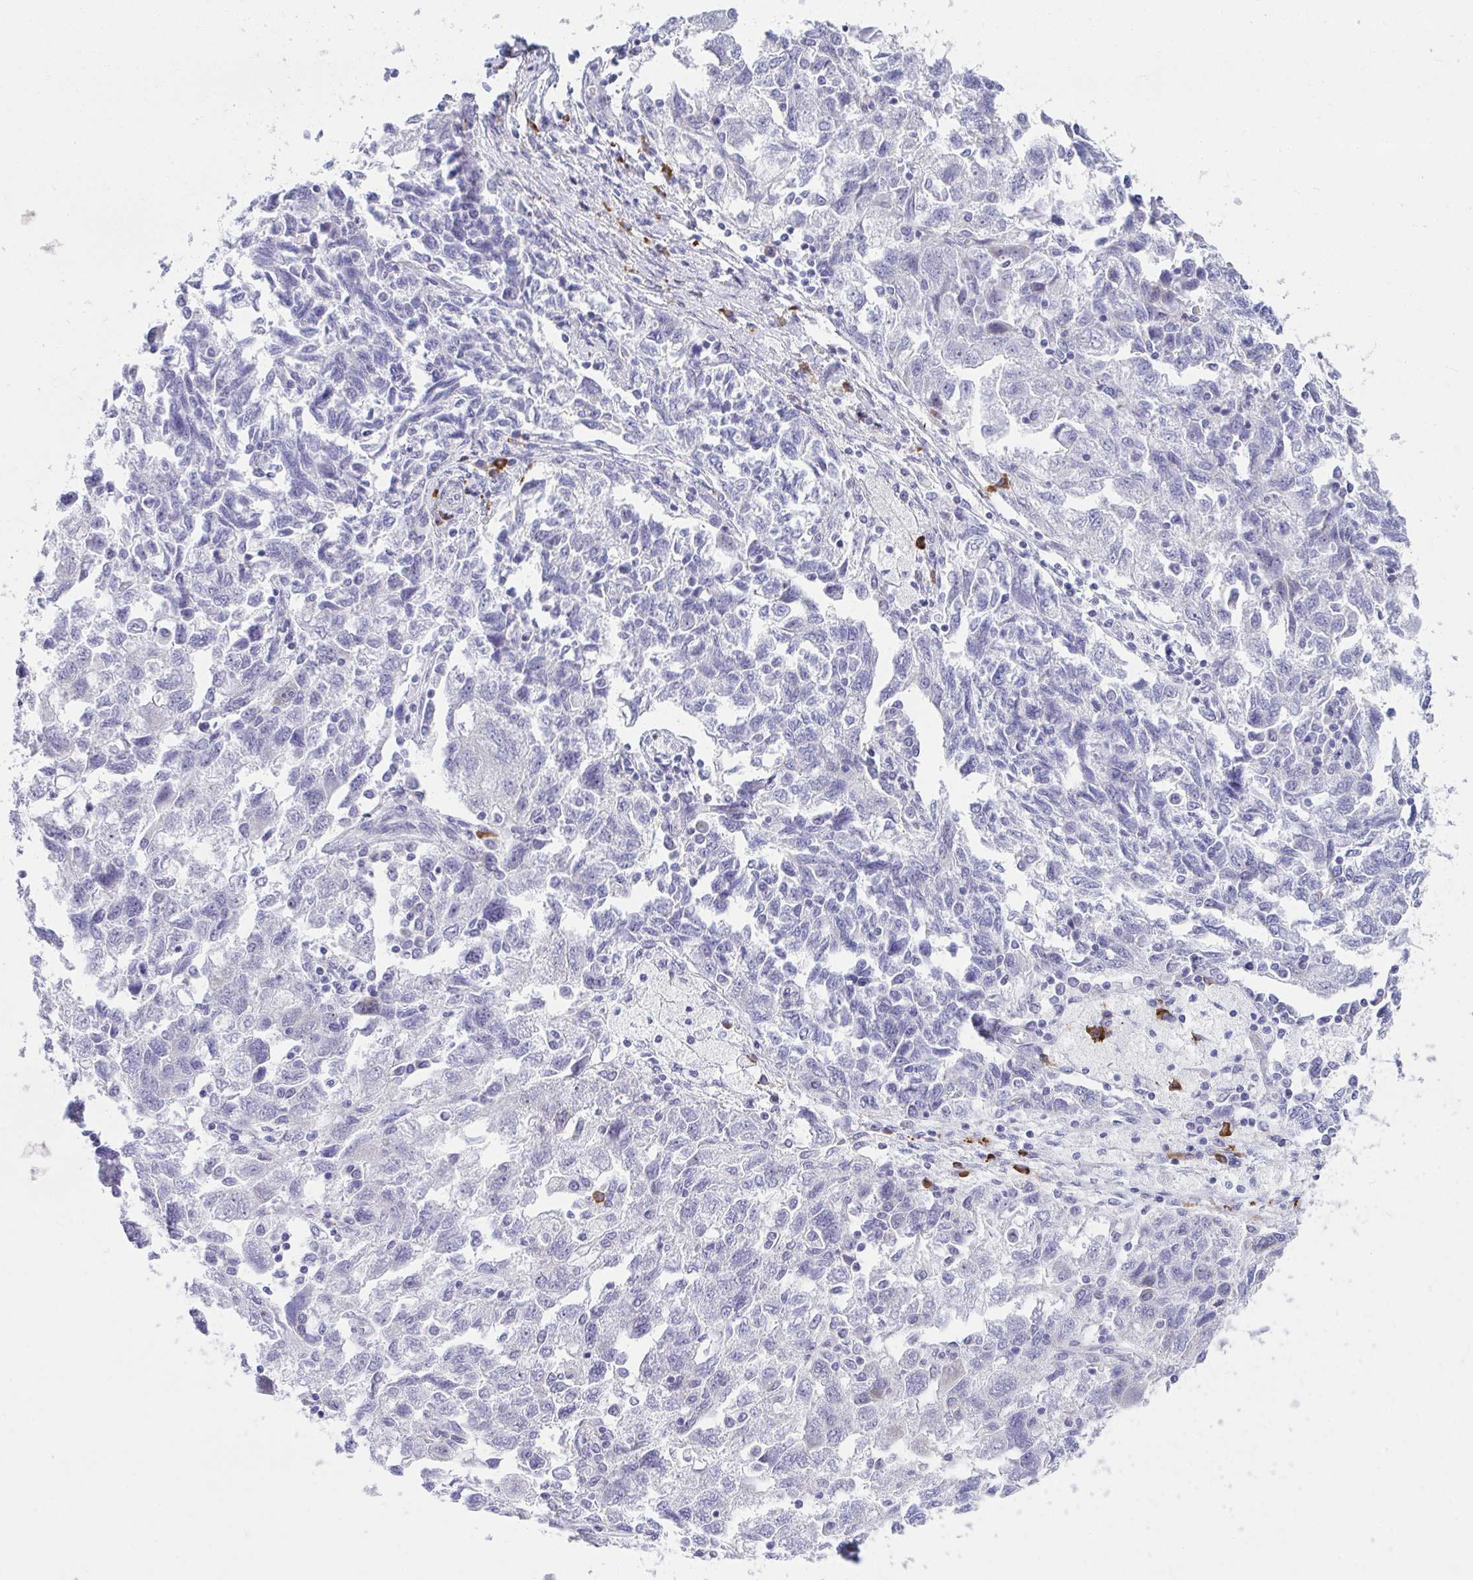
{"staining": {"intensity": "negative", "quantity": "none", "location": "none"}, "tissue": "ovarian cancer", "cell_type": "Tumor cells", "image_type": "cancer", "snomed": [{"axis": "morphology", "description": "Carcinoma, NOS"}, {"axis": "morphology", "description": "Cystadenocarcinoma, serous, NOS"}, {"axis": "topography", "description": "Ovary"}], "caption": "Ovarian cancer stained for a protein using IHC exhibits no staining tumor cells.", "gene": "PUS7L", "patient": {"sex": "female", "age": 69}}